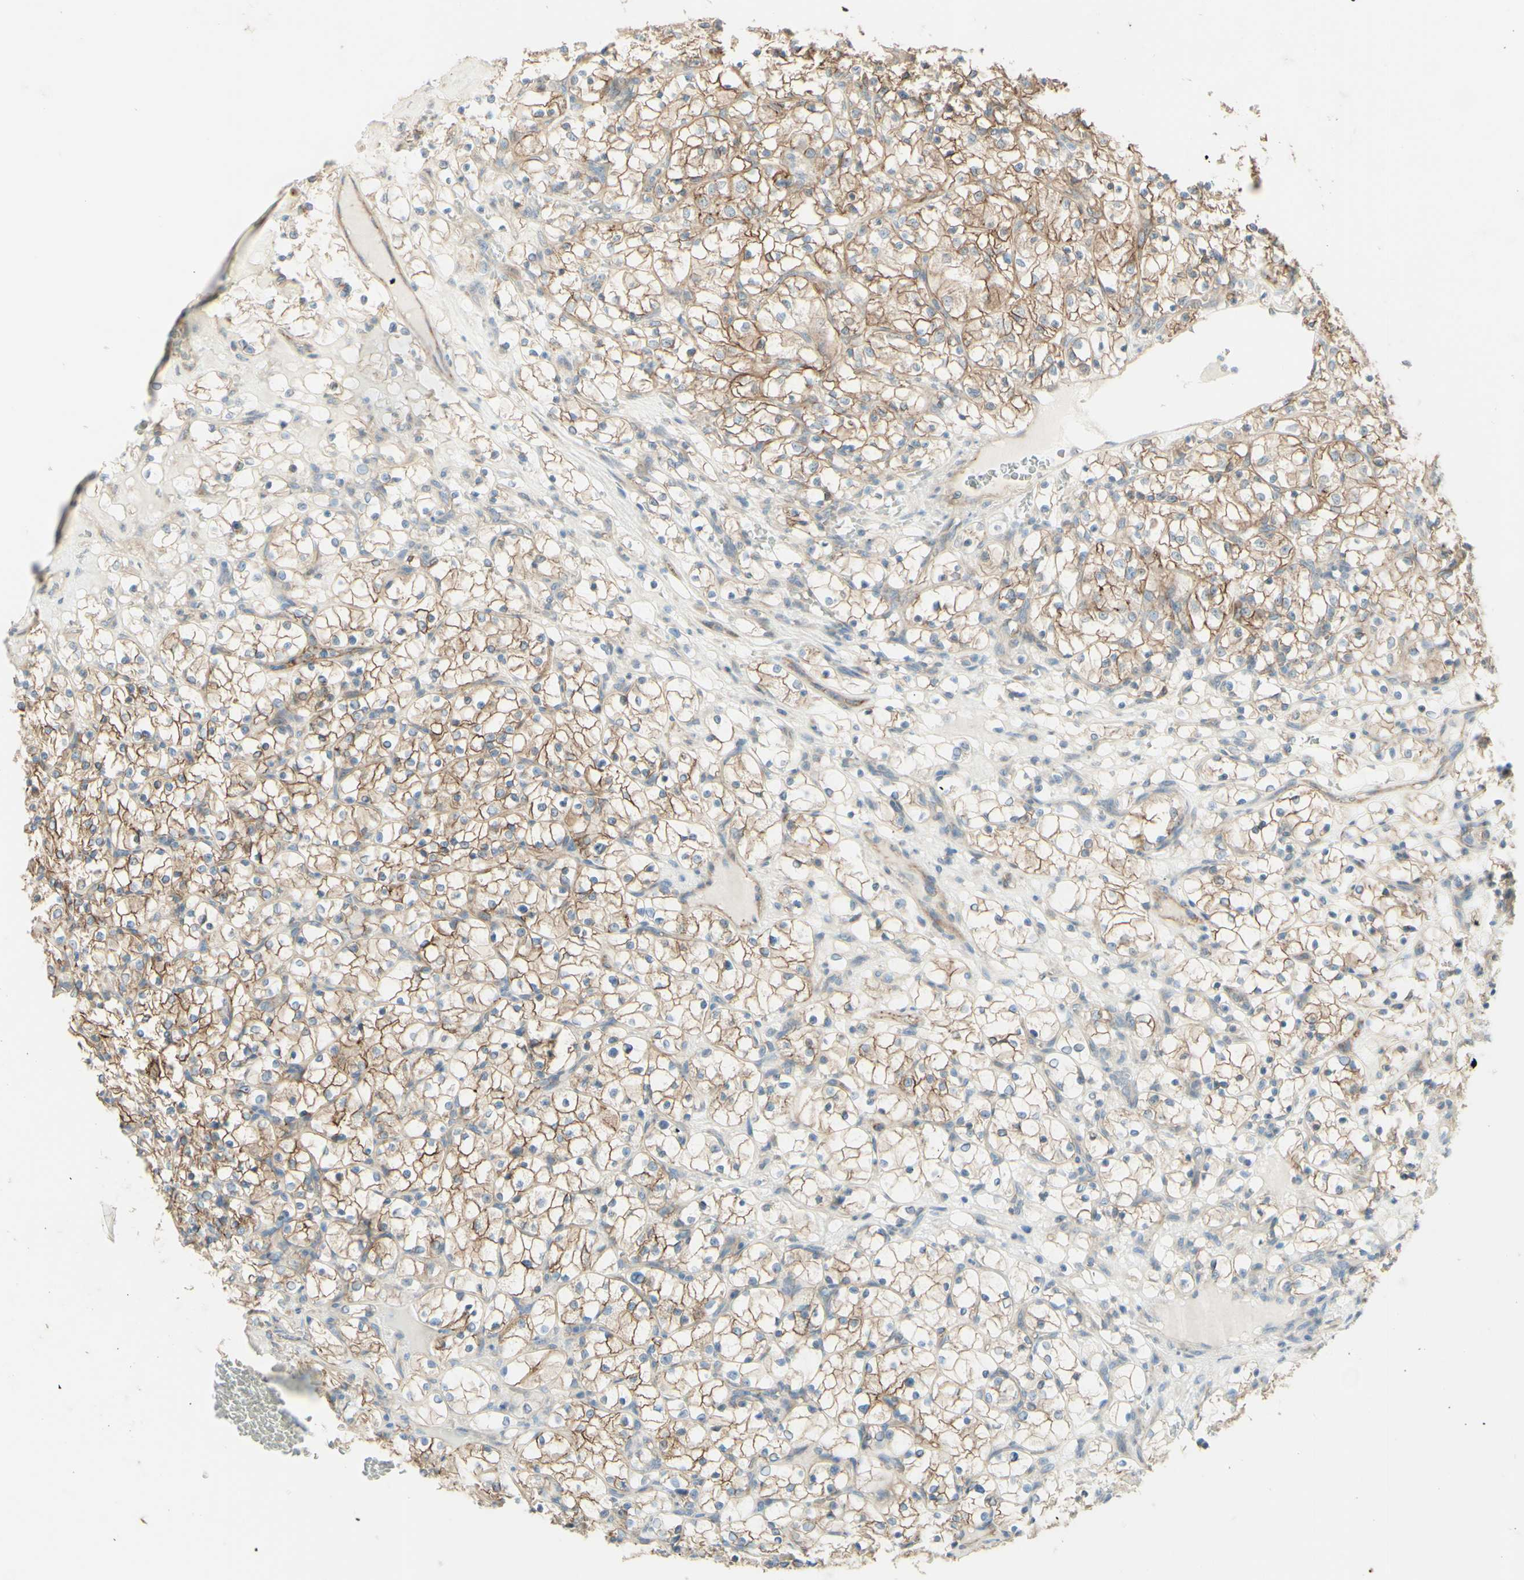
{"staining": {"intensity": "moderate", "quantity": "25%-75%", "location": "cytoplasmic/membranous"}, "tissue": "renal cancer", "cell_type": "Tumor cells", "image_type": "cancer", "snomed": [{"axis": "morphology", "description": "Adenocarcinoma, NOS"}, {"axis": "topography", "description": "Kidney"}], "caption": "Human renal adenocarcinoma stained with a brown dye shows moderate cytoplasmic/membranous positive expression in about 25%-75% of tumor cells.", "gene": "RNF149", "patient": {"sex": "female", "age": 69}}